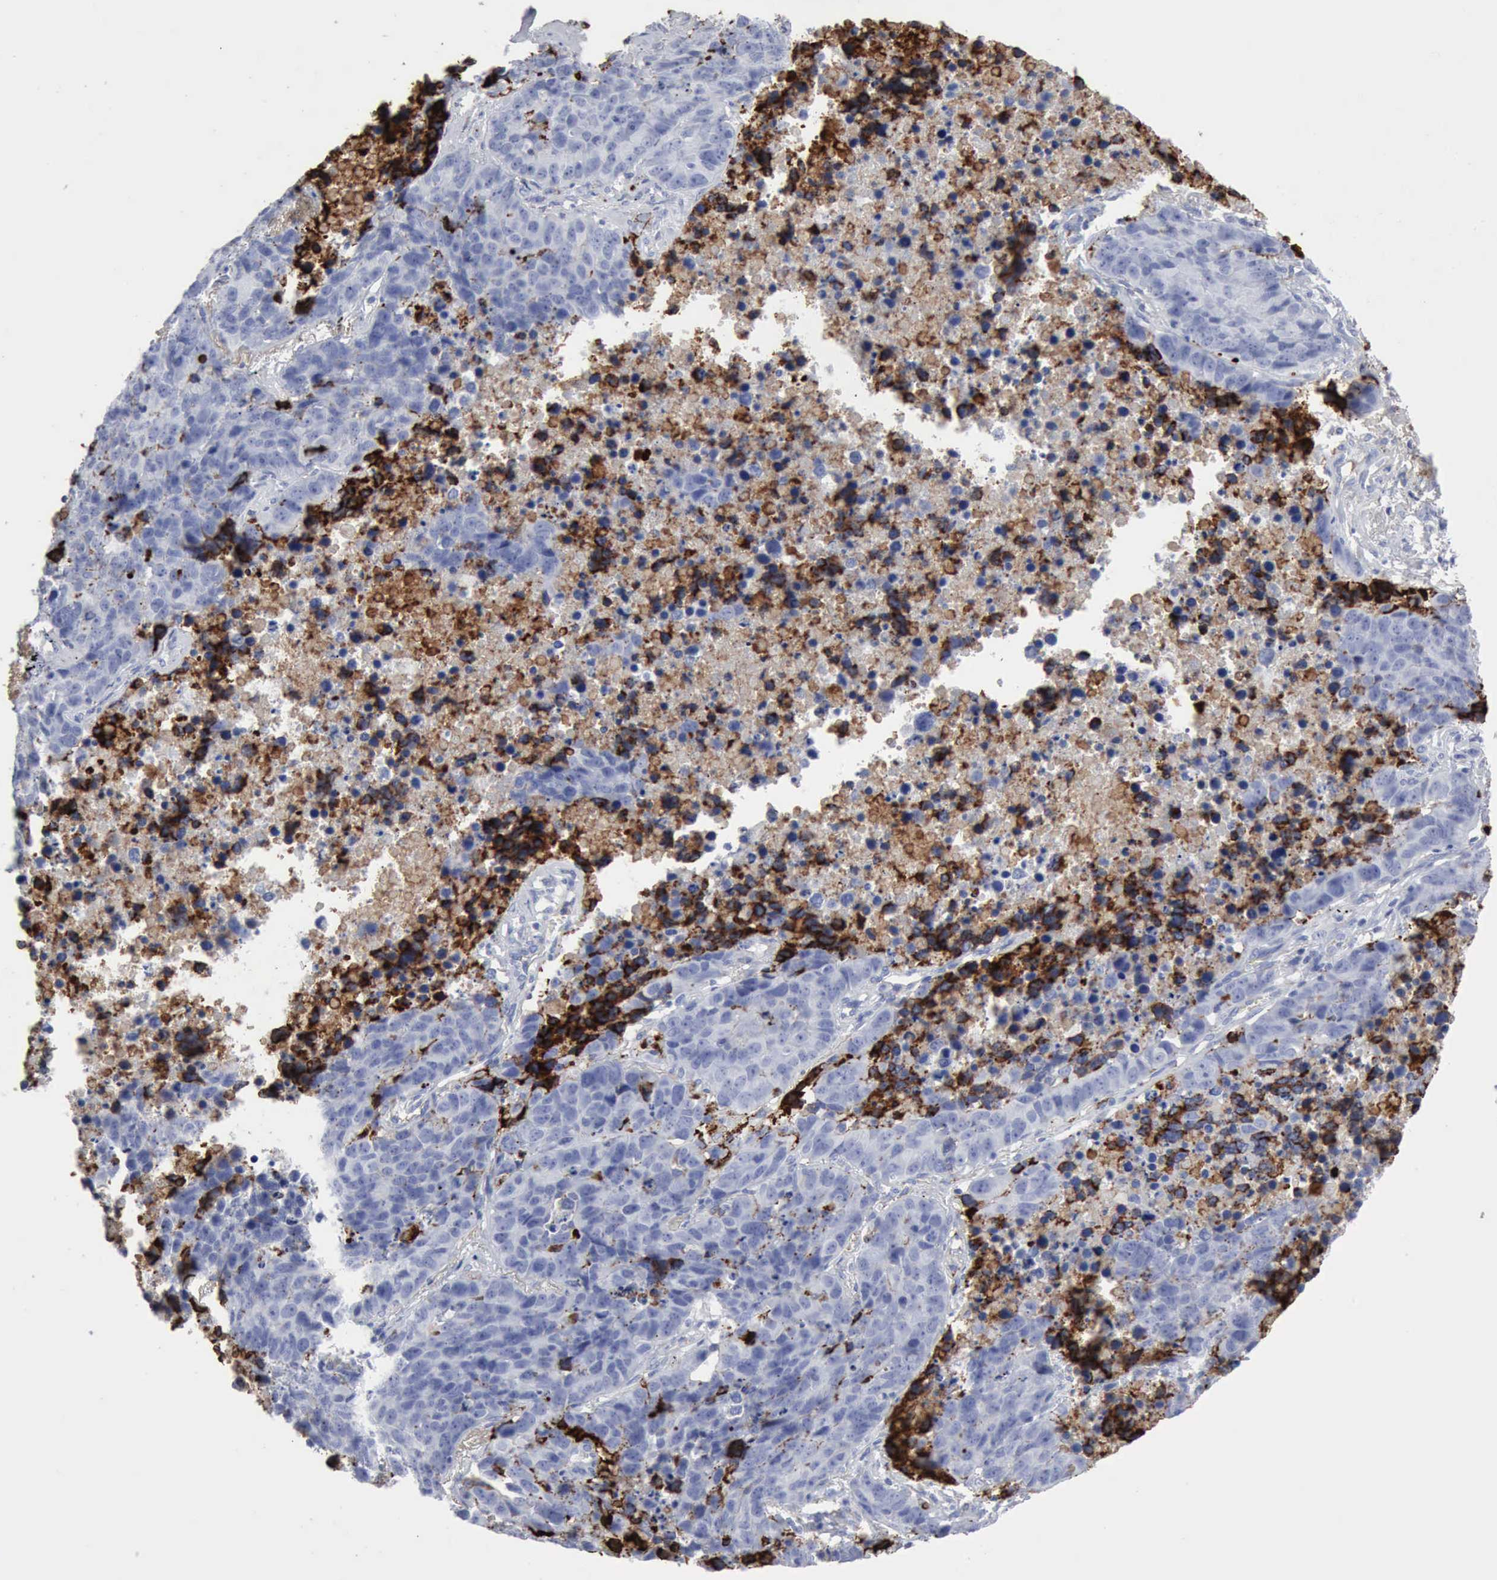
{"staining": {"intensity": "negative", "quantity": "none", "location": "none"}, "tissue": "lung cancer", "cell_type": "Tumor cells", "image_type": "cancer", "snomed": [{"axis": "morphology", "description": "Carcinoid, malignant, NOS"}, {"axis": "topography", "description": "Lung"}], "caption": "Tumor cells show no significant protein positivity in lung cancer (carcinoid (malignant)).", "gene": "C4BPA", "patient": {"sex": "male", "age": 60}}